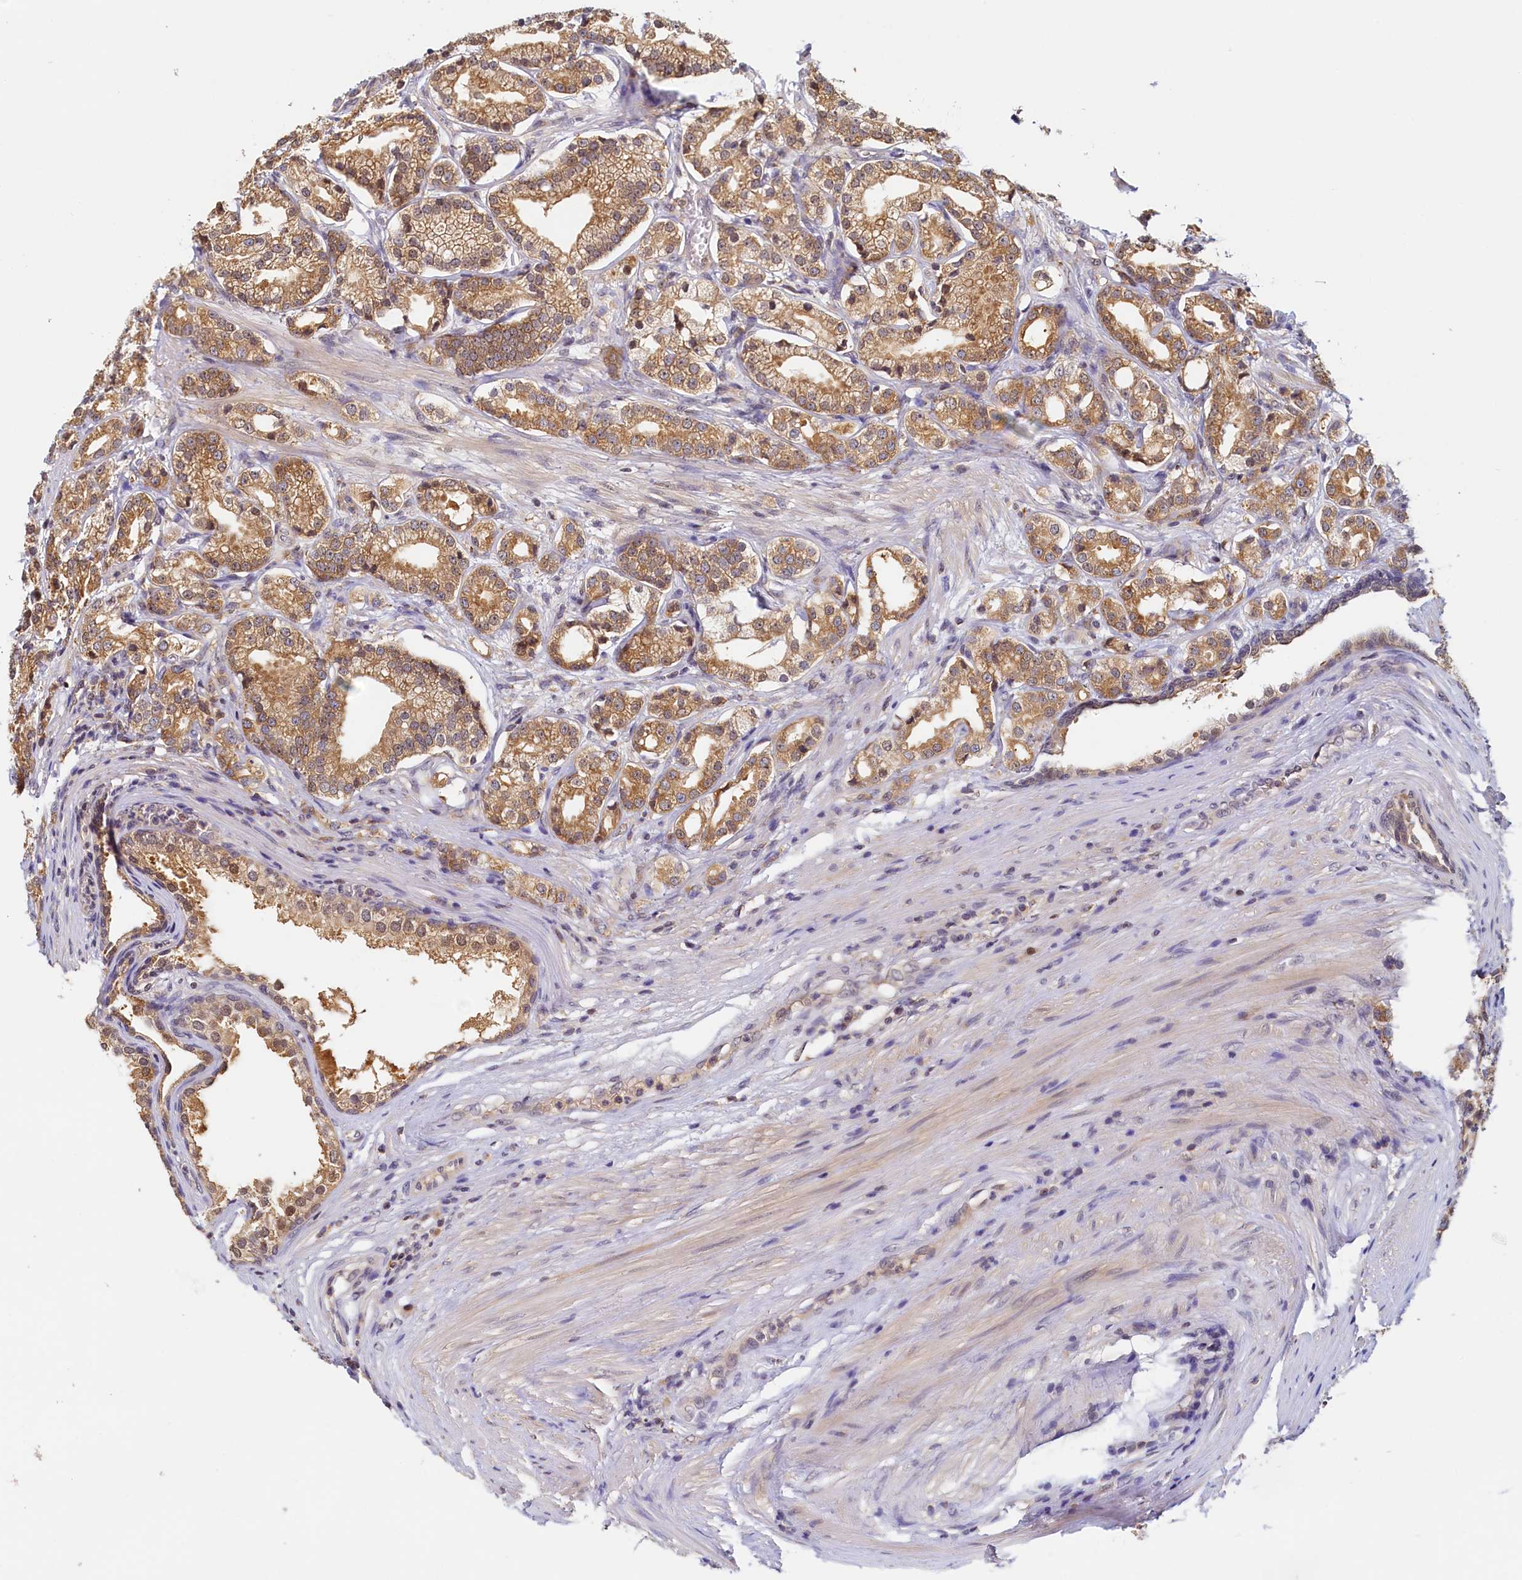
{"staining": {"intensity": "moderate", "quantity": ">75%", "location": "cytoplasmic/membranous"}, "tissue": "prostate cancer", "cell_type": "Tumor cells", "image_type": "cancer", "snomed": [{"axis": "morphology", "description": "Adenocarcinoma, High grade"}, {"axis": "topography", "description": "Prostate"}], "caption": "A brown stain highlights moderate cytoplasmic/membranous expression of a protein in prostate high-grade adenocarcinoma tumor cells.", "gene": "PAAF1", "patient": {"sex": "male", "age": 69}}